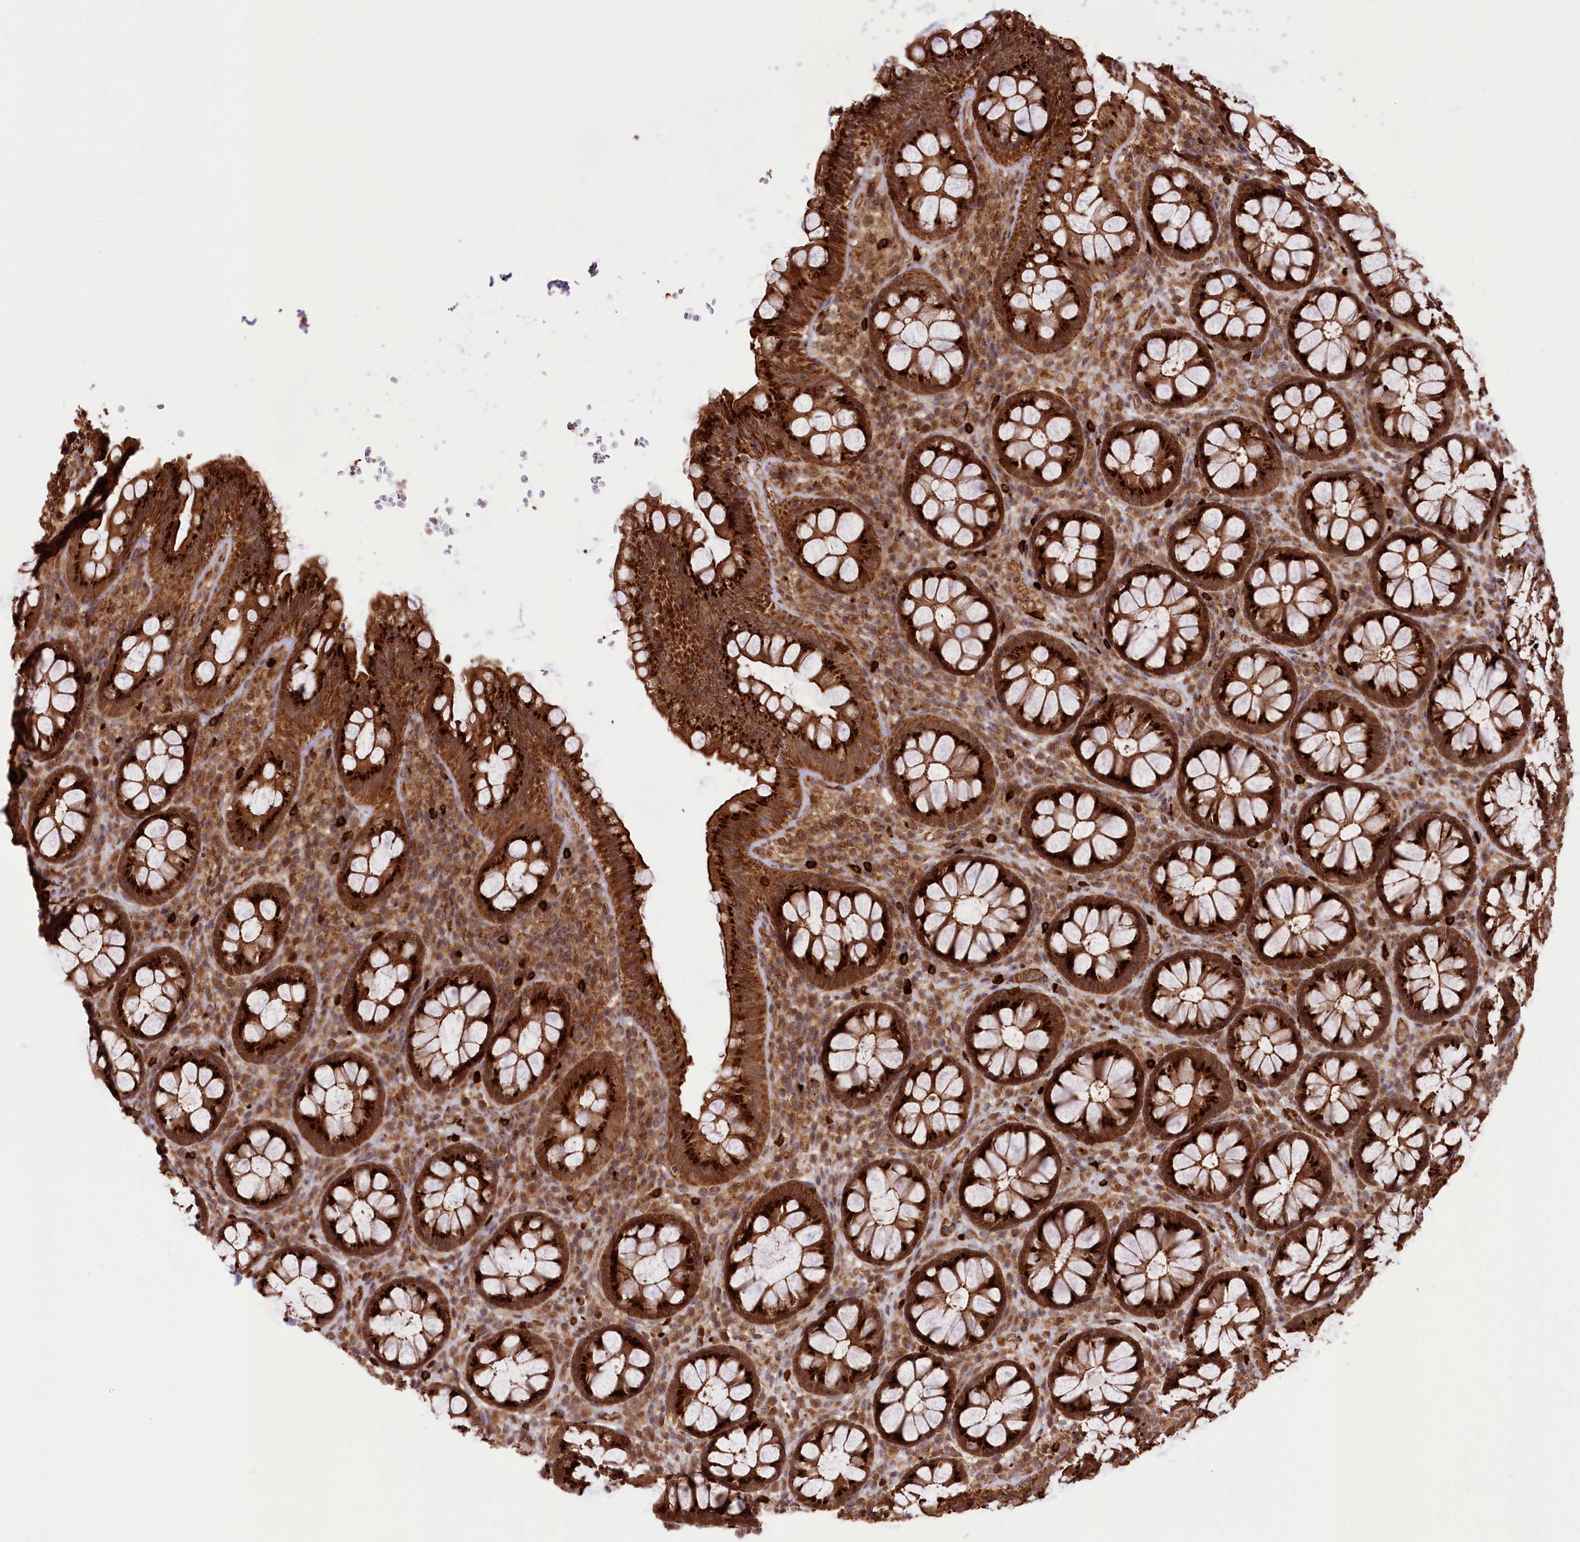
{"staining": {"intensity": "strong", "quantity": ">75%", "location": "cytoplasmic/membranous"}, "tissue": "rectum", "cell_type": "Glandular cells", "image_type": "normal", "snomed": [{"axis": "morphology", "description": "Normal tissue, NOS"}, {"axis": "topography", "description": "Rectum"}], "caption": "Brown immunohistochemical staining in unremarkable human rectum reveals strong cytoplasmic/membranous positivity in approximately >75% of glandular cells. The protein of interest is stained brown, and the nuclei are stained in blue (DAB (3,3'-diaminobenzidine) IHC with brightfield microscopy, high magnification).", "gene": "CARD19", "patient": {"sex": "male", "age": 83}}